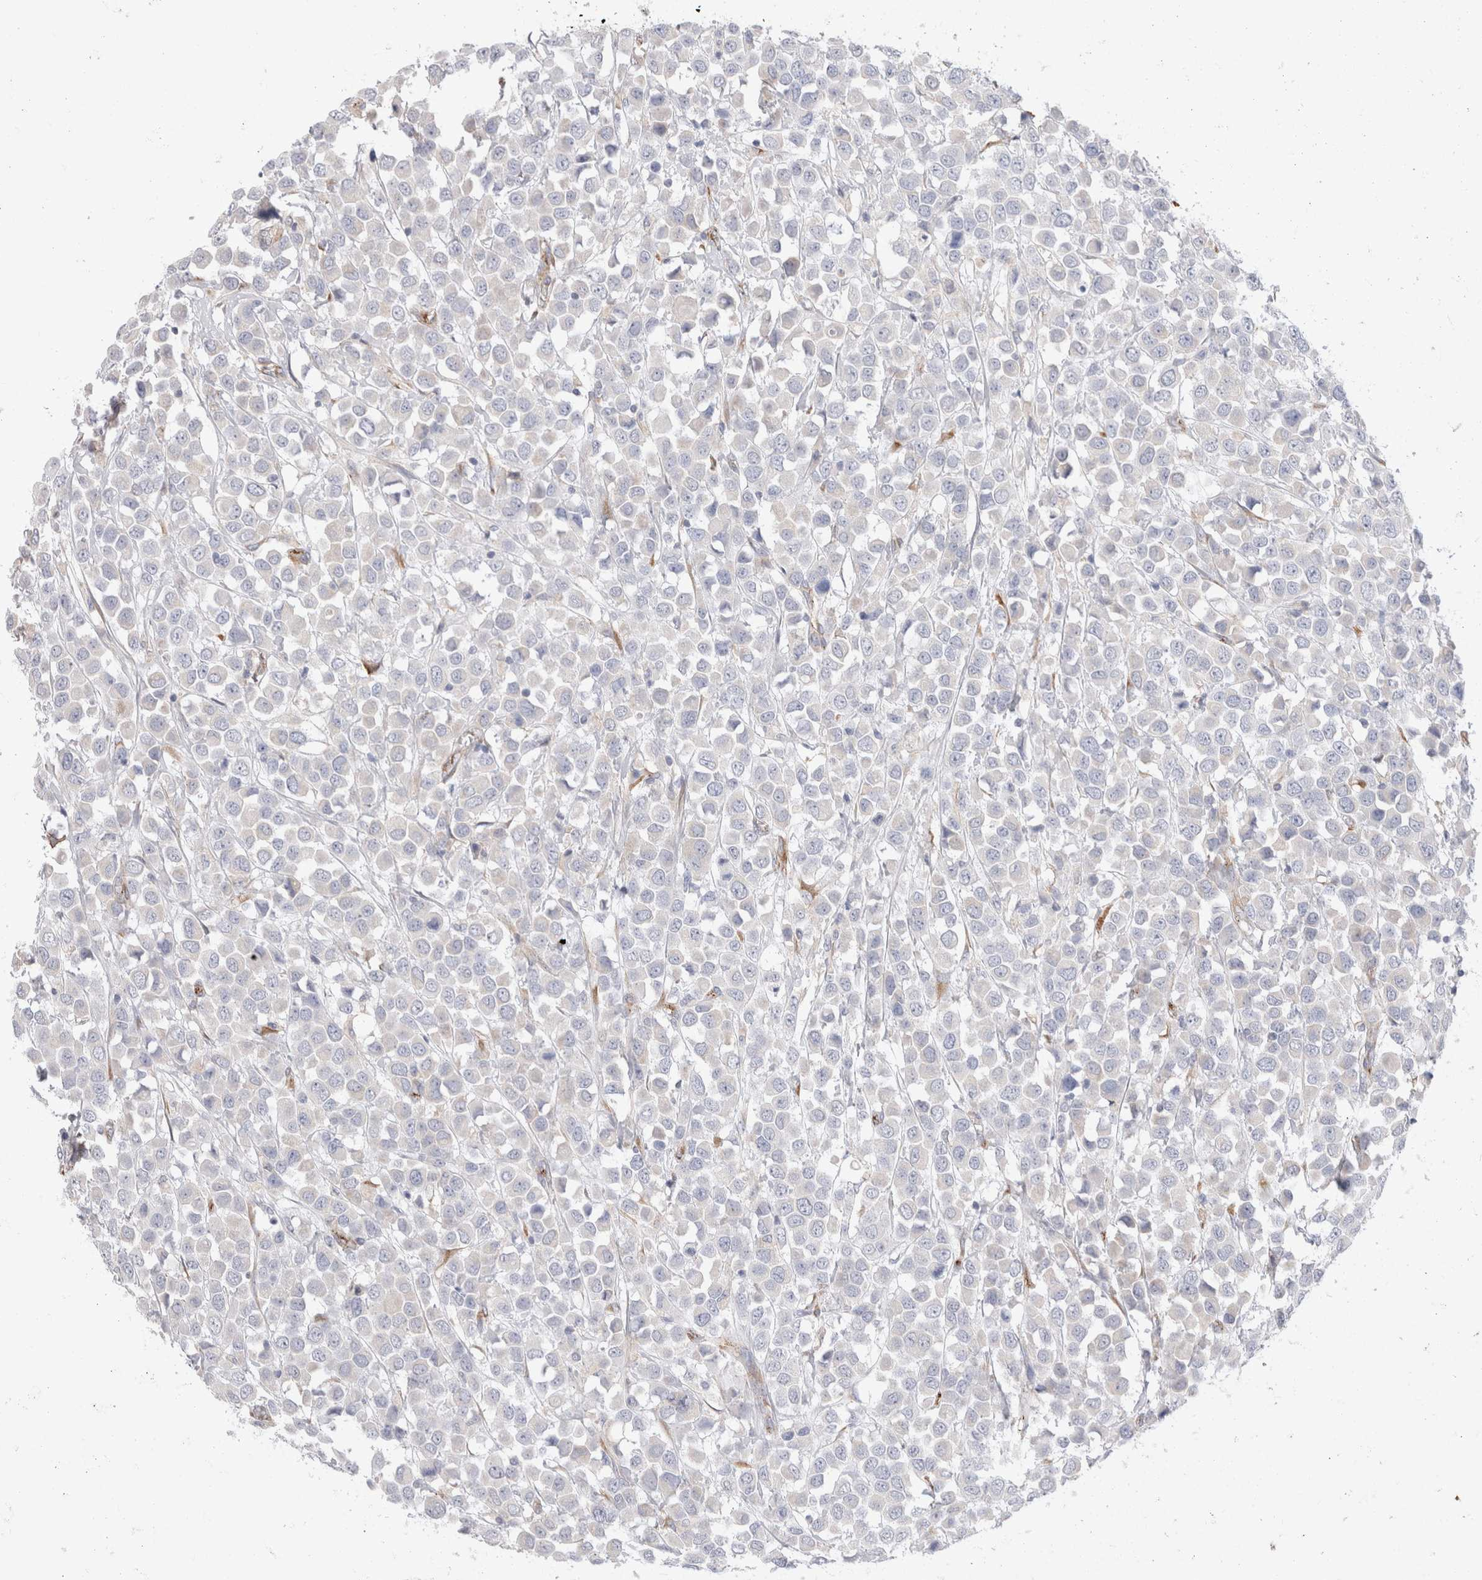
{"staining": {"intensity": "negative", "quantity": "none", "location": "none"}, "tissue": "breast cancer", "cell_type": "Tumor cells", "image_type": "cancer", "snomed": [{"axis": "morphology", "description": "Duct carcinoma"}, {"axis": "topography", "description": "Breast"}], "caption": "Image shows no protein positivity in tumor cells of breast infiltrating ductal carcinoma tissue.", "gene": "CNPY4", "patient": {"sex": "female", "age": 61}}